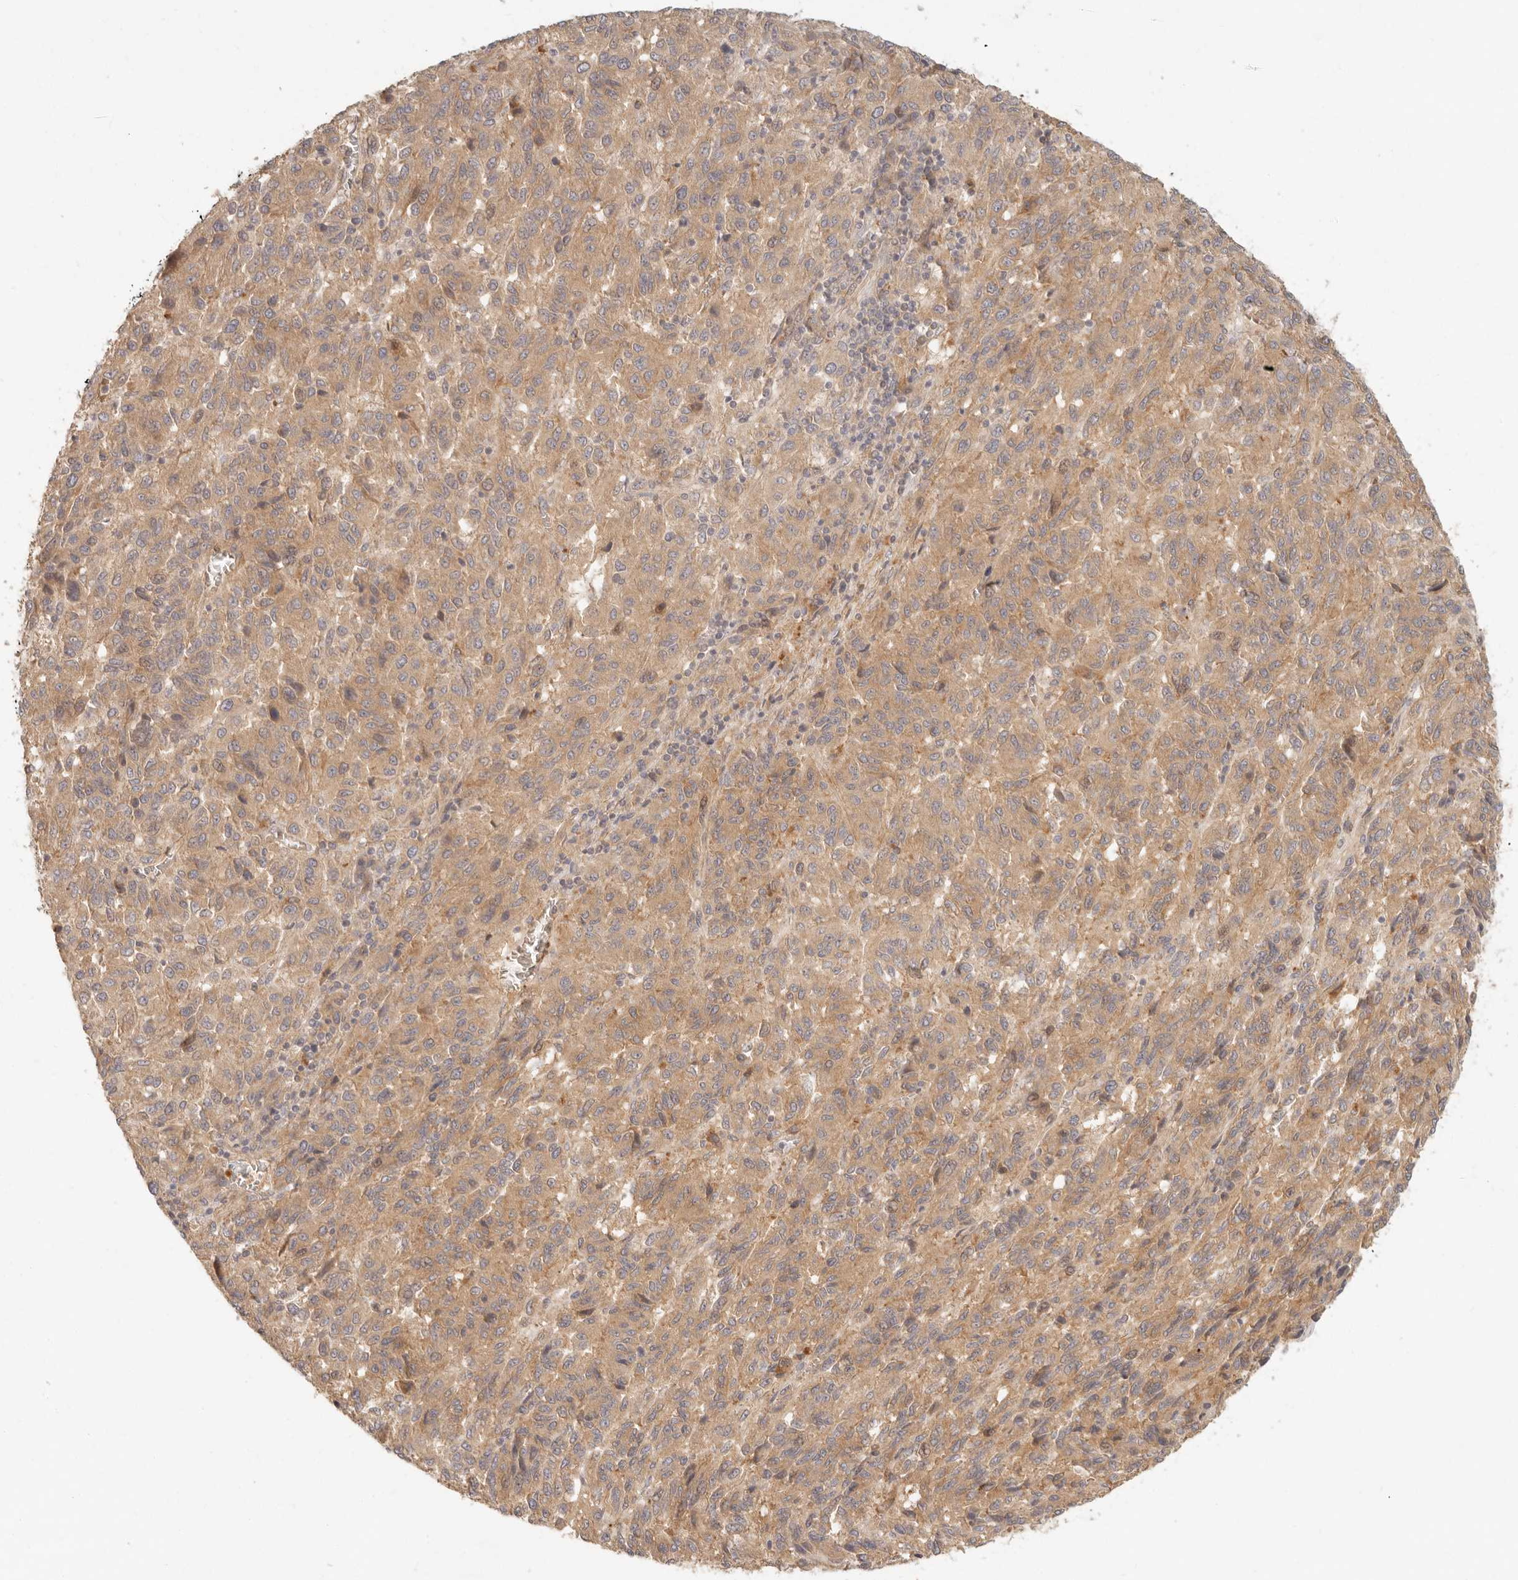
{"staining": {"intensity": "moderate", "quantity": ">75%", "location": "cytoplasmic/membranous"}, "tissue": "melanoma", "cell_type": "Tumor cells", "image_type": "cancer", "snomed": [{"axis": "morphology", "description": "Malignant melanoma, Metastatic site"}, {"axis": "topography", "description": "Lung"}], "caption": "Tumor cells display medium levels of moderate cytoplasmic/membranous staining in about >75% of cells in melanoma. (DAB (3,3'-diaminobenzidine) IHC with brightfield microscopy, high magnification).", "gene": "PPP1R3B", "patient": {"sex": "male", "age": 64}}